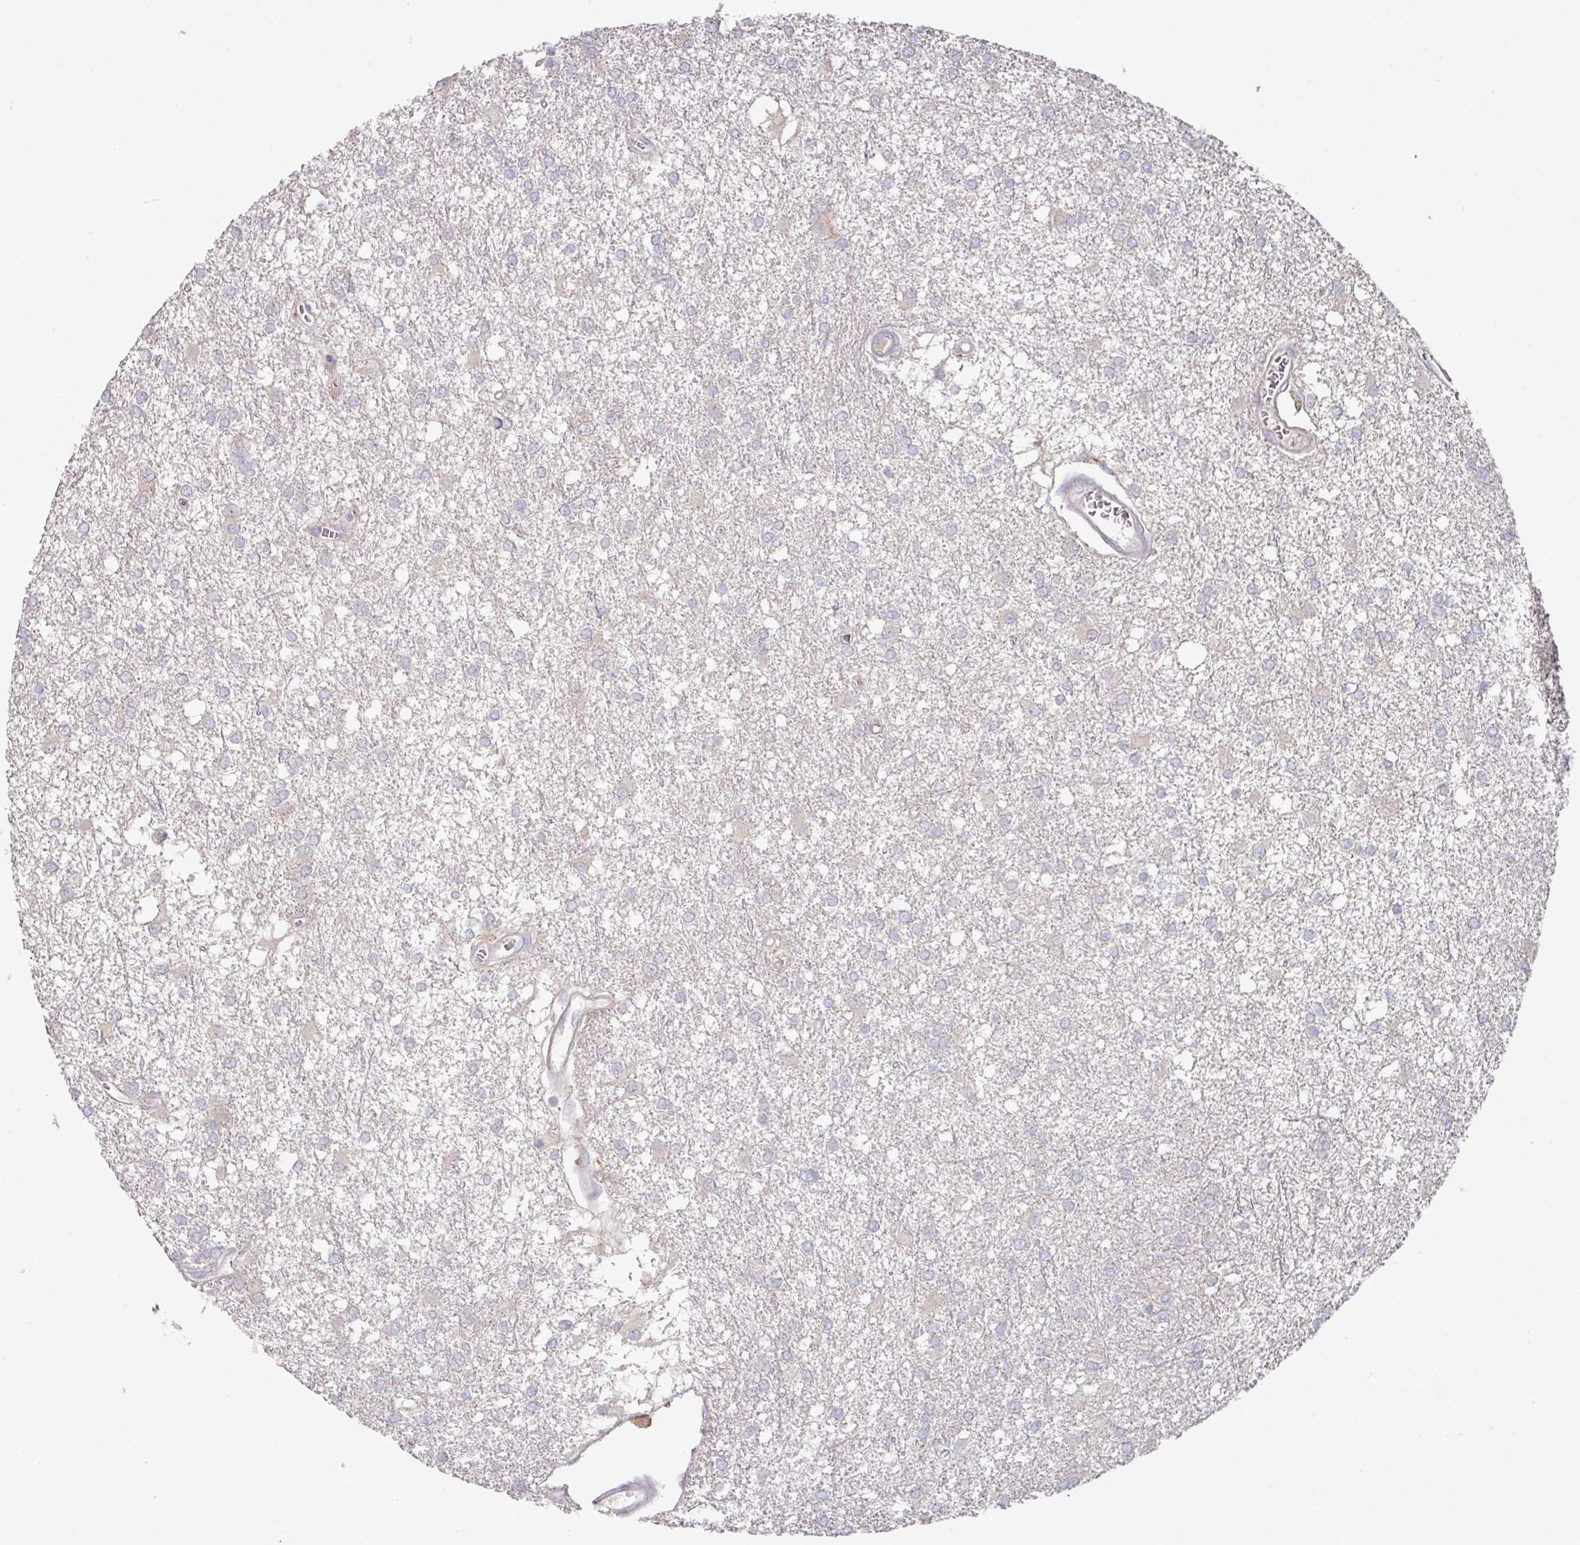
{"staining": {"intensity": "negative", "quantity": "none", "location": "none"}, "tissue": "glioma", "cell_type": "Tumor cells", "image_type": "cancer", "snomed": [{"axis": "morphology", "description": "Glioma, malignant, High grade"}, {"axis": "topography", "description": "Brain"}], "caption": "Immunohistochemistry (IHC) micrograph of neoplastic tissue: human malignant glioma (high-grade) stained with DAB (3,3'-diaminobenzidine) exhibits no significant protein staining in tumor cells.", "gene": "WSB2", "patient": {"sex": "male", "age": 48}}